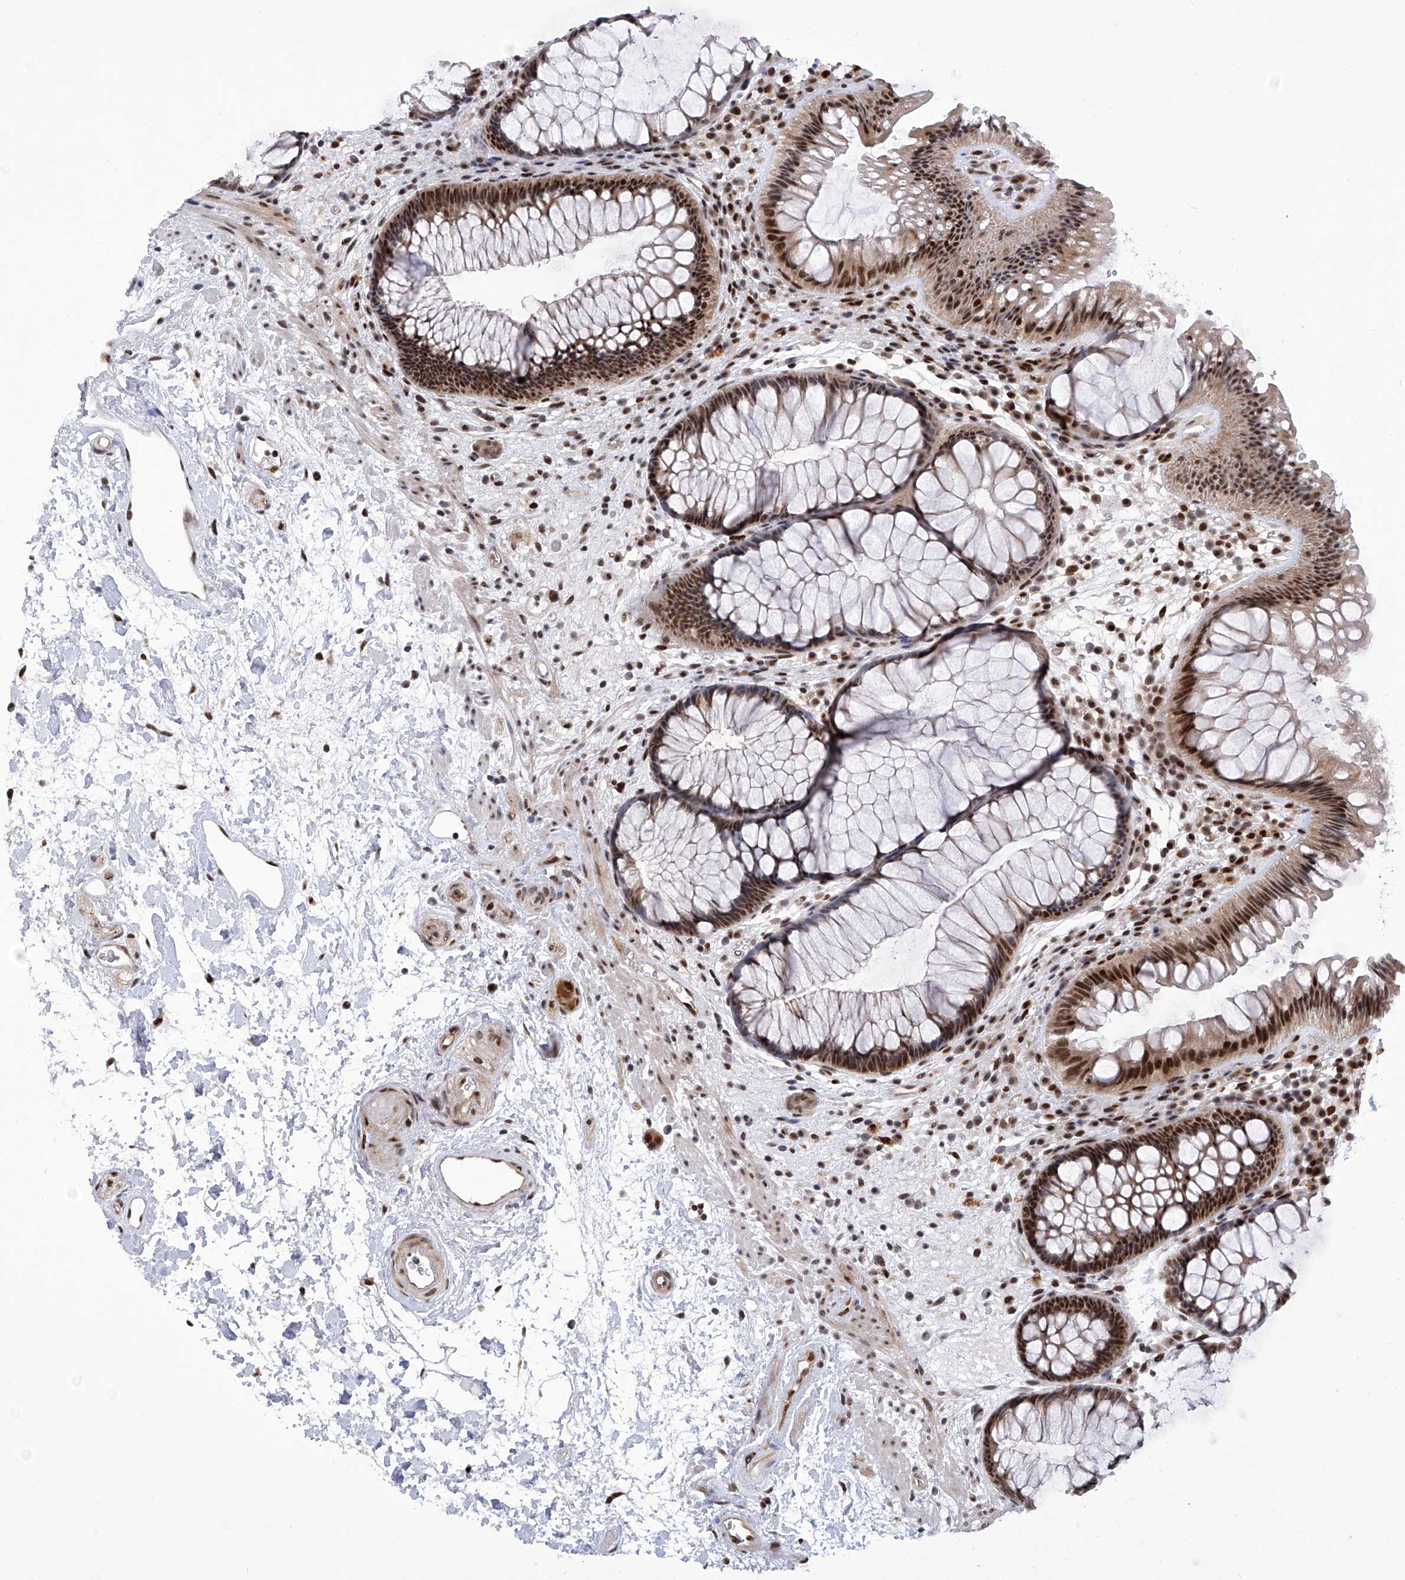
{"staining": {"intensity": "strong", "quantity": ">75%", "location": "nuclear"}, "tissue": "rectum", "cell_type": "Glandular cells", "image_type": "normal", "snomed": [{"axis": "morphology", "description": "Normal tissue, NOS"}, {"axis": "topography", "description": "Rectum"}], "caption": "A photomicrograph of human rectum stained for a protein demonstrates strong nuclear brown staining in glandular cells. Using DAB (3,3'-diaminobenzidine) (brown) and hematoxylin (blue) stains, captured at high magnification using brightfield microscopy.", "gene": "RAD54L", "patient": {"sex": "male", "age": 51}}